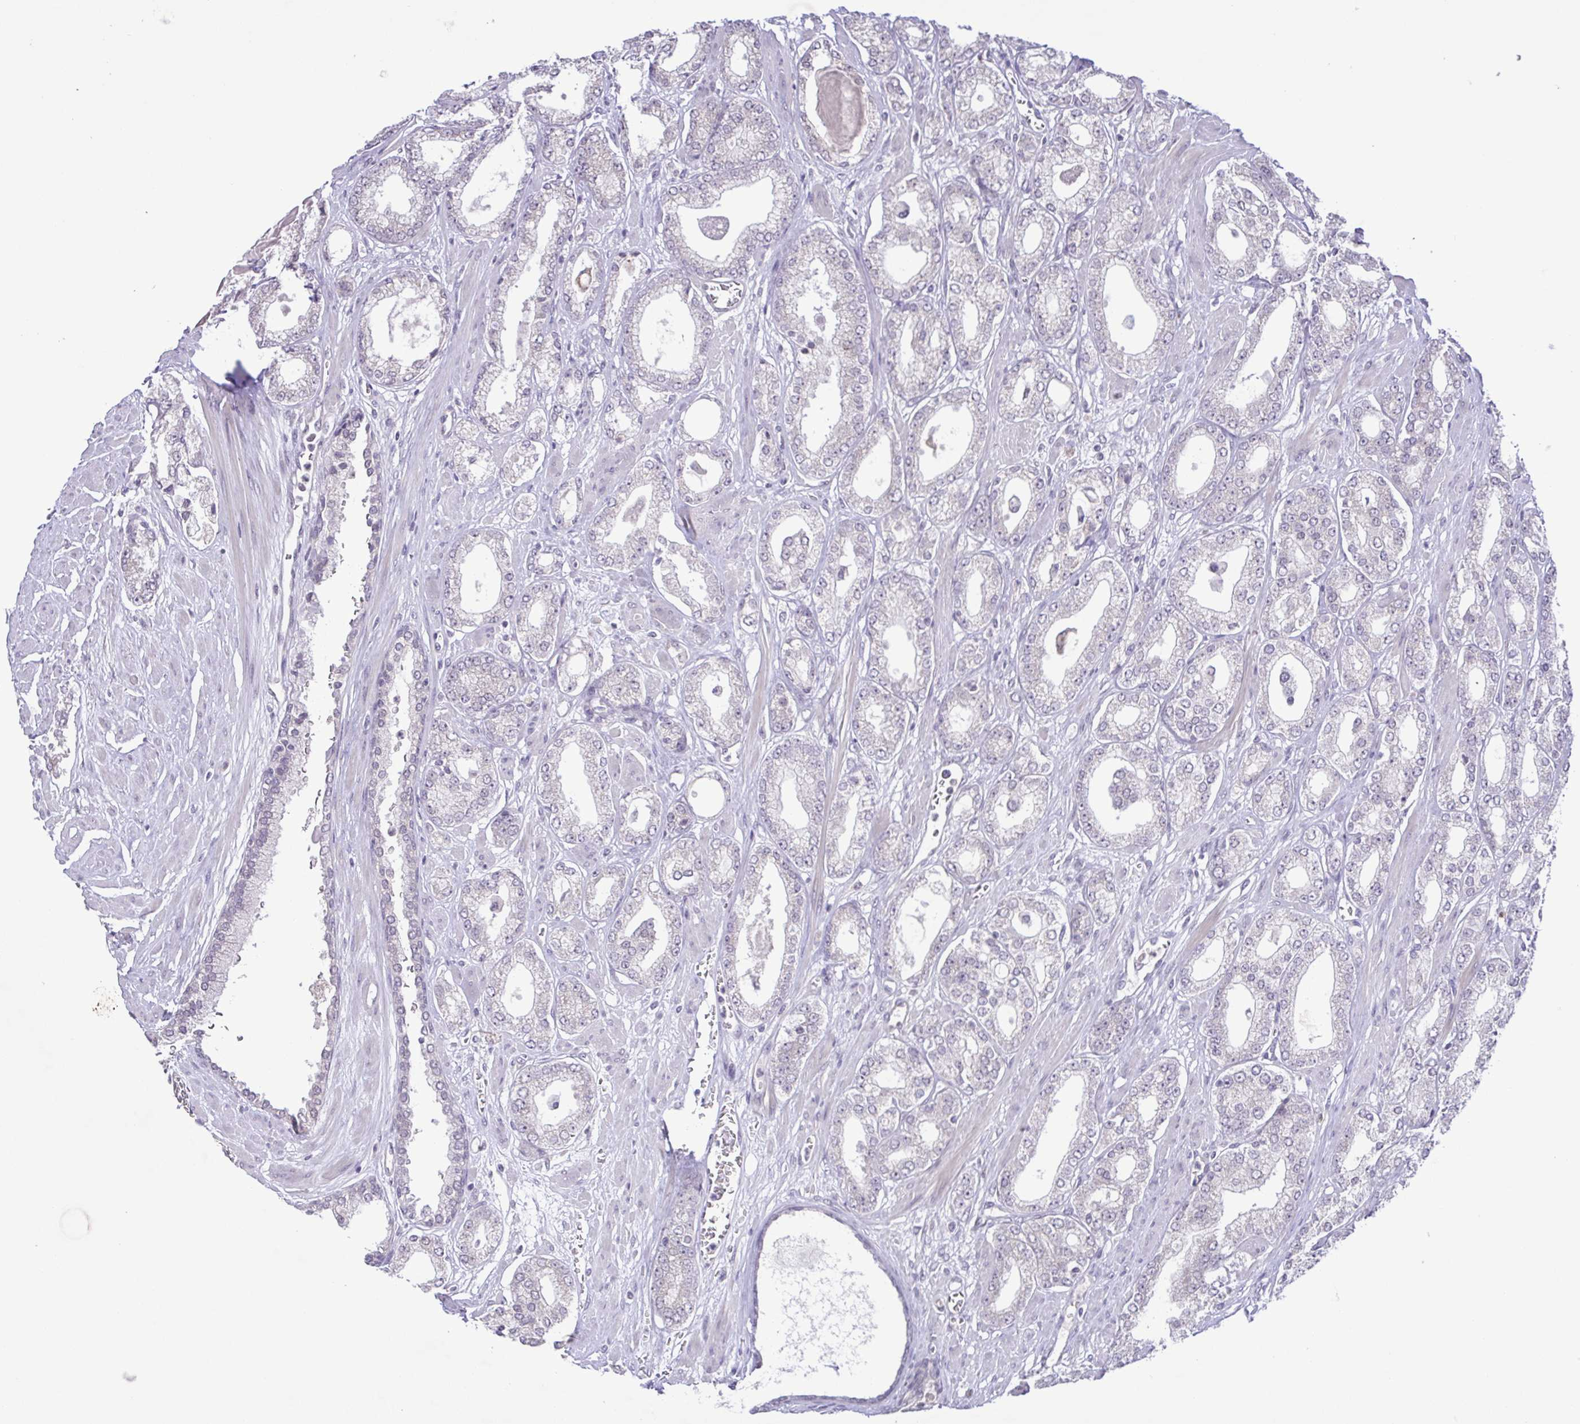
{"staining": {"intensity": "negative", "quantity": "none", "location": "none"}, "tissue": "prostate cancer", "cell_type": "Tumor cells", "image_type": "cancer", "snomed": [{"axis": "morphology", "description": "Adenocarcinoma, High grade"}, {"axis": "topography", "description": "Prostate"}], "caption": "The photomicrograph demonstrates no significant expression in tumor cells of prostate cancer (adenocarcinoma (high-grade)).", "gene": "IL1RN", "patient": {"sex": "male", "age": 64}}